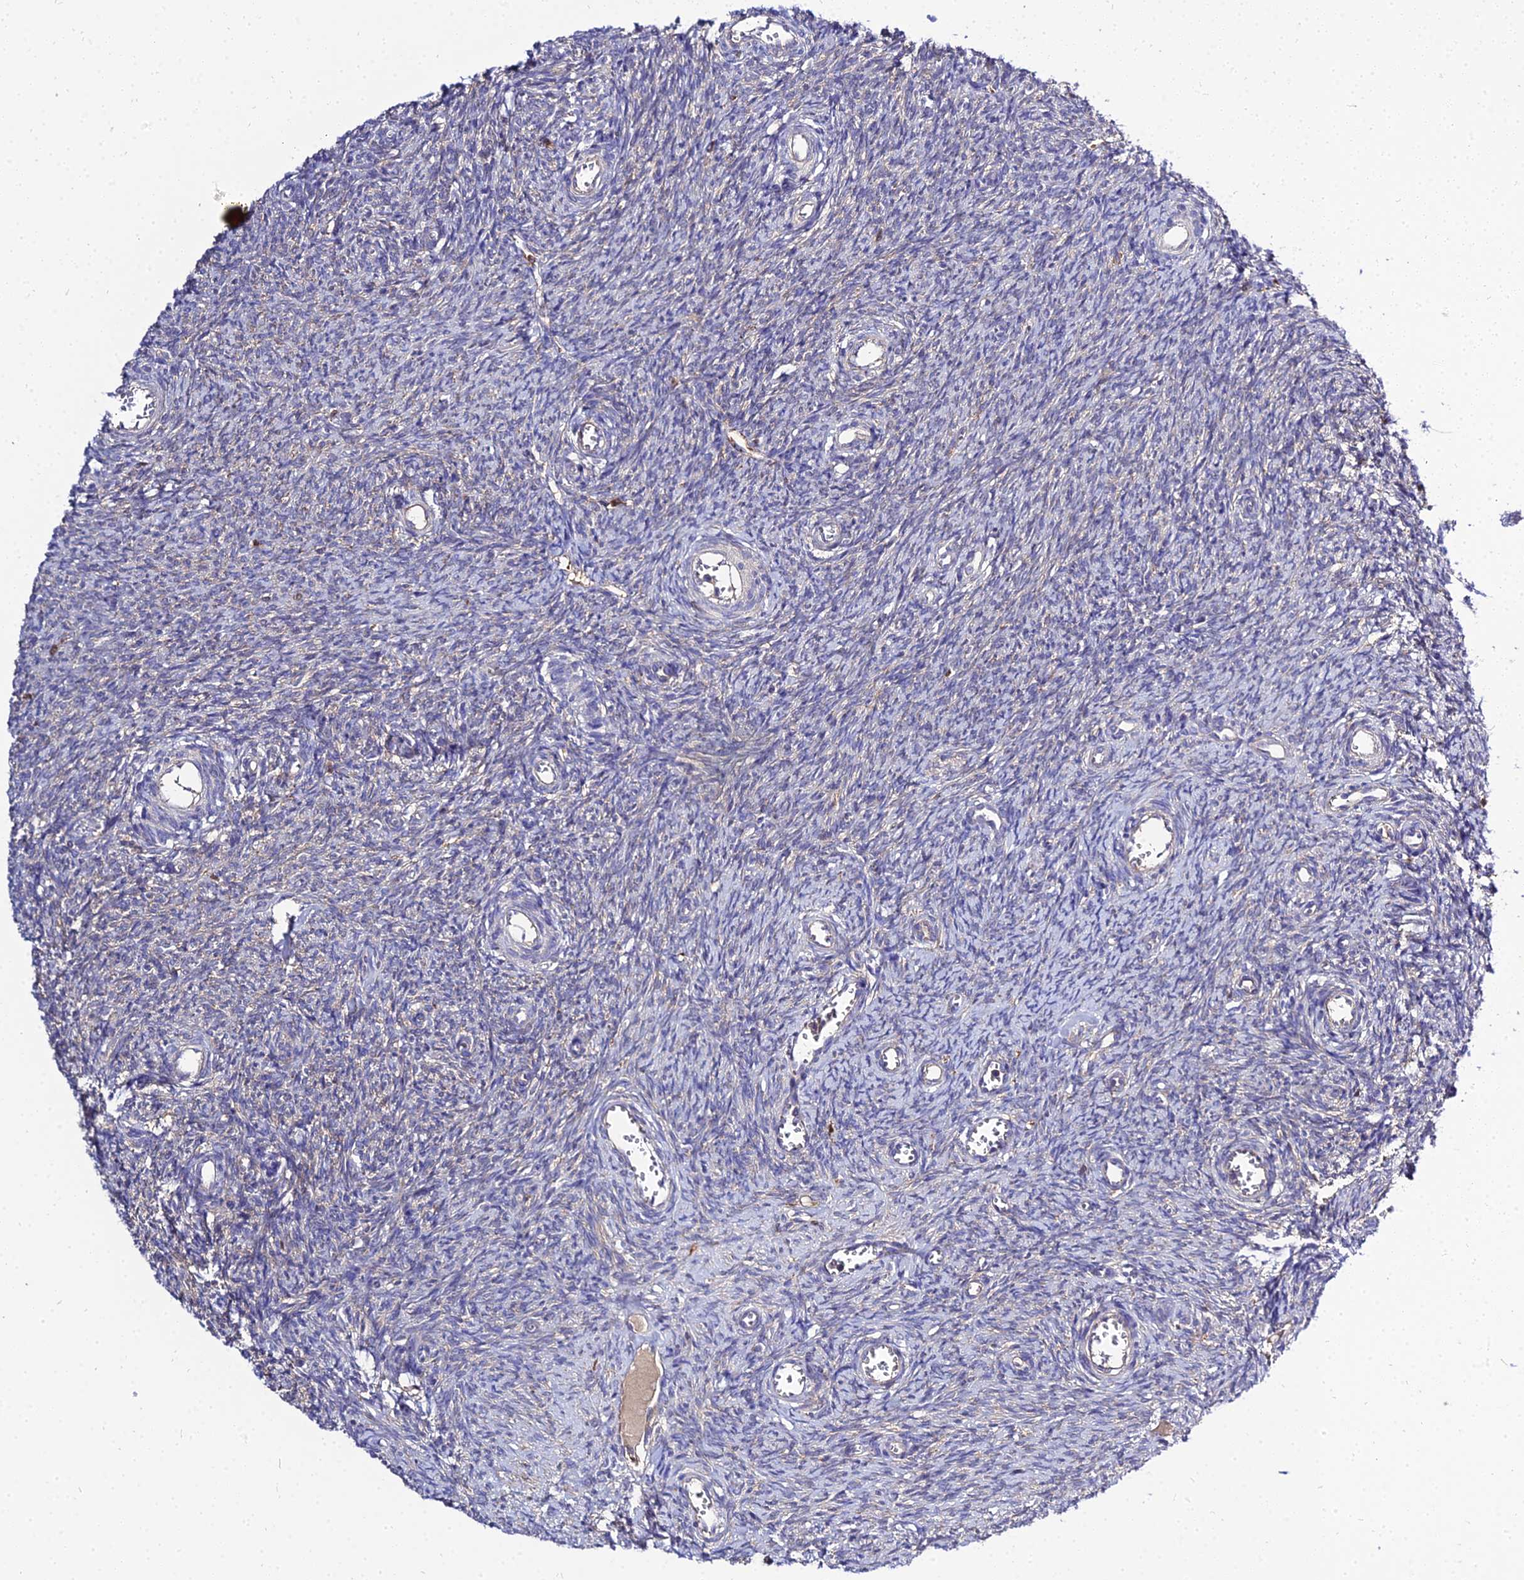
{"staining": {"intensity": "moderate", "quantity": ">75%", "location": "cytoplasmic/membranous"}, "tissue": "ovary", "cell_type": "Follicle cells", "image_type": "normal", "snomed": [{"axis": "morphology", "description": "Normal tissue, NOS"}, {"axis": "topography", "description": "Ovary"}], "caption": "Moderate cytoplasmic/membranous expression is identified in approximately >75% of follicle cells in normal ovary. The staining was performed using DAB, with brown indicating positive protein expression. Nuclei are stained blue with hematoxylin.", "gene": "C2orf69", "patient": {"sex": "female", "age": 44}}